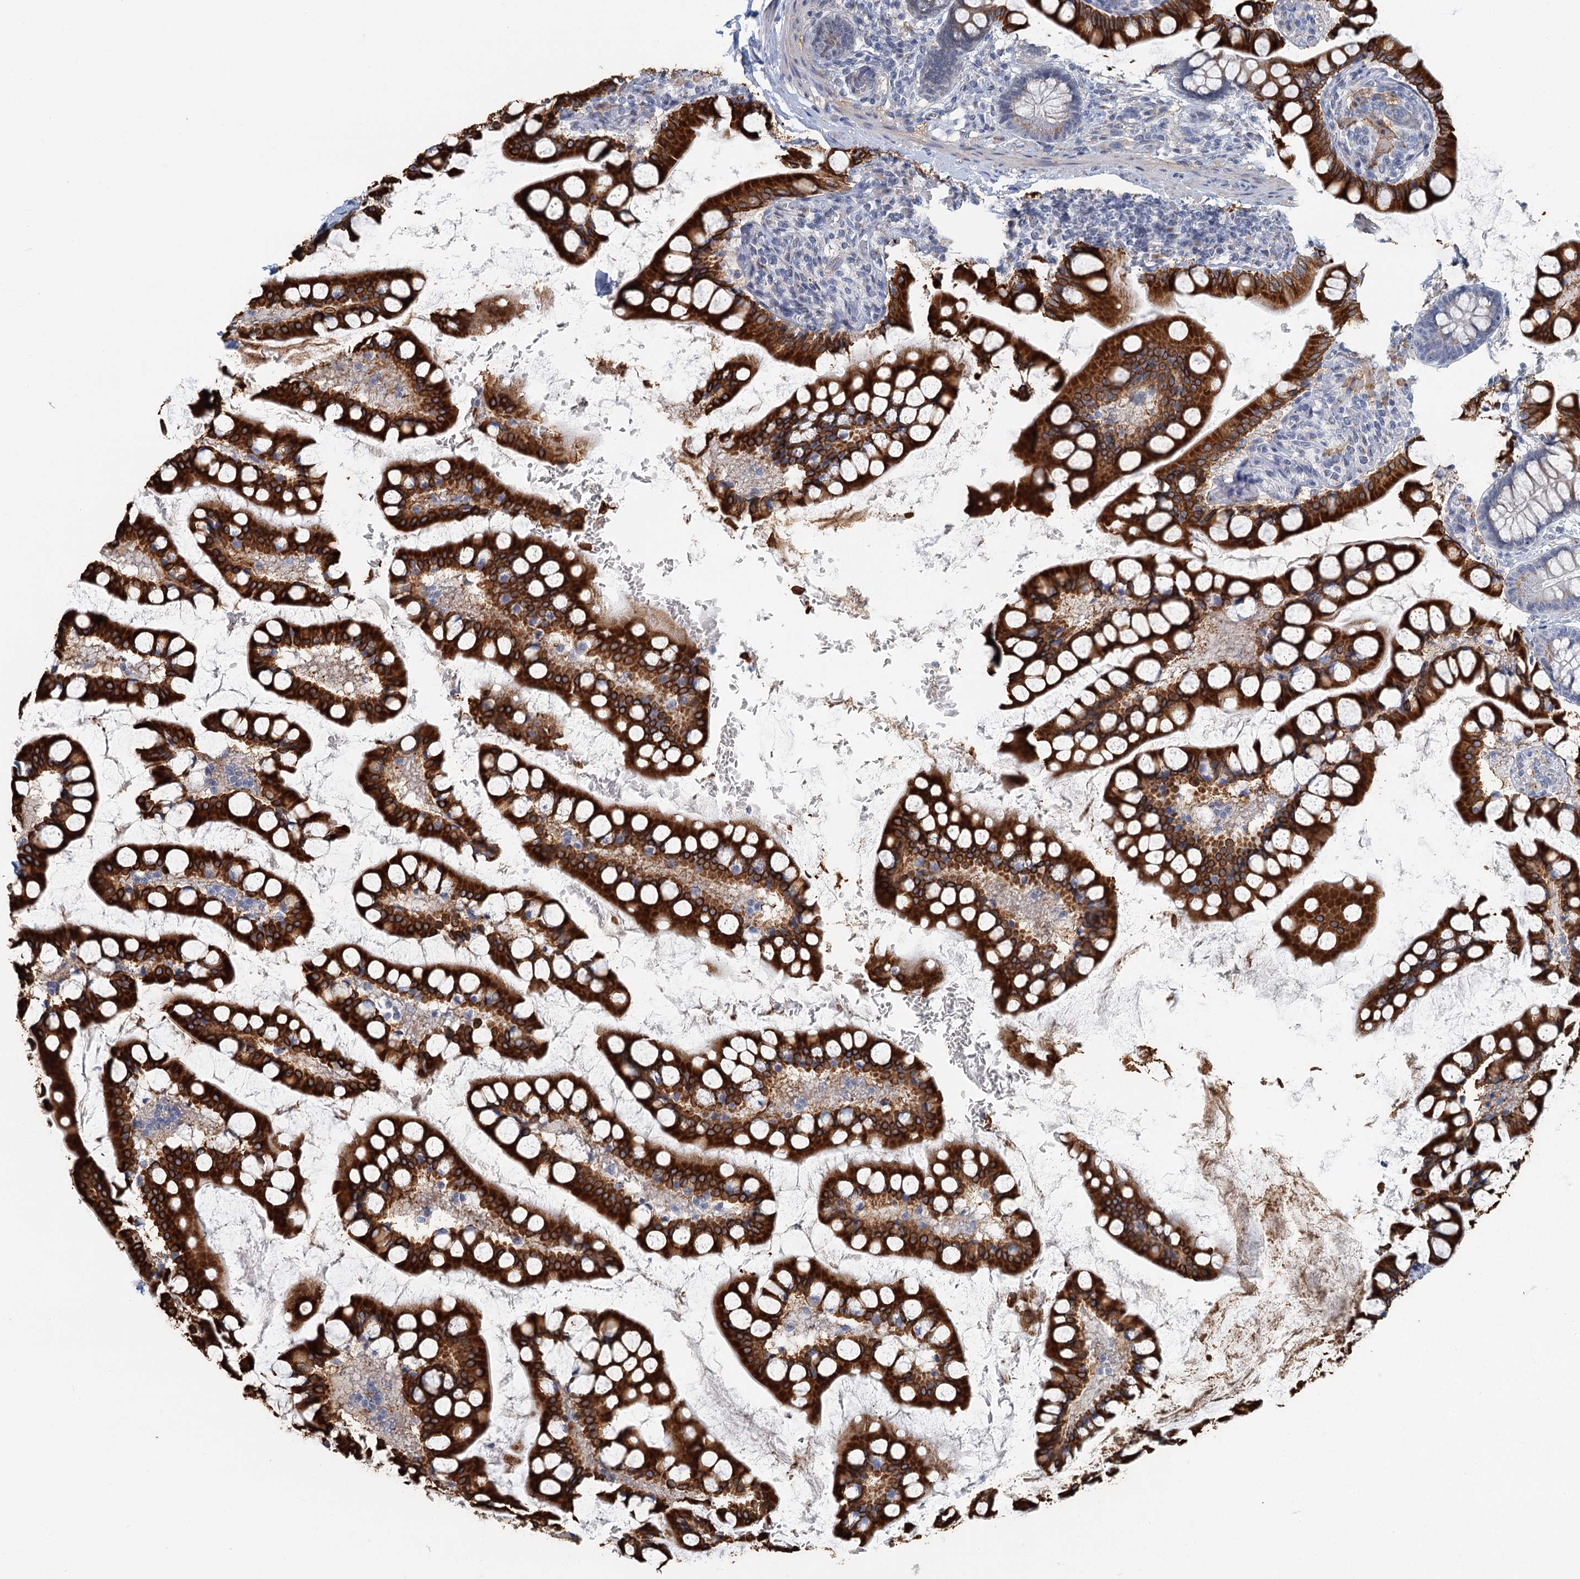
{"staining": {"intensity": "strong", "quantity": ">75%", "location": "cytoplasmic/membranous"}, "tissue": "small intestine", "cell_type": "Glandular cells", "image_type": "normal", "snomed": [{"axis": "morphology", "description": "Normal tissue, NOS"}, {"axis": "topography", "description": "Small intestine"}], "caption": "DAB immunohistochemical staining of benign human small intestine displays strong cytoplasmic/membranous protein expression in about >75% of glandular cells.", "gene": "ZNF527", "patient": {"sex": "male", "age": 52}}